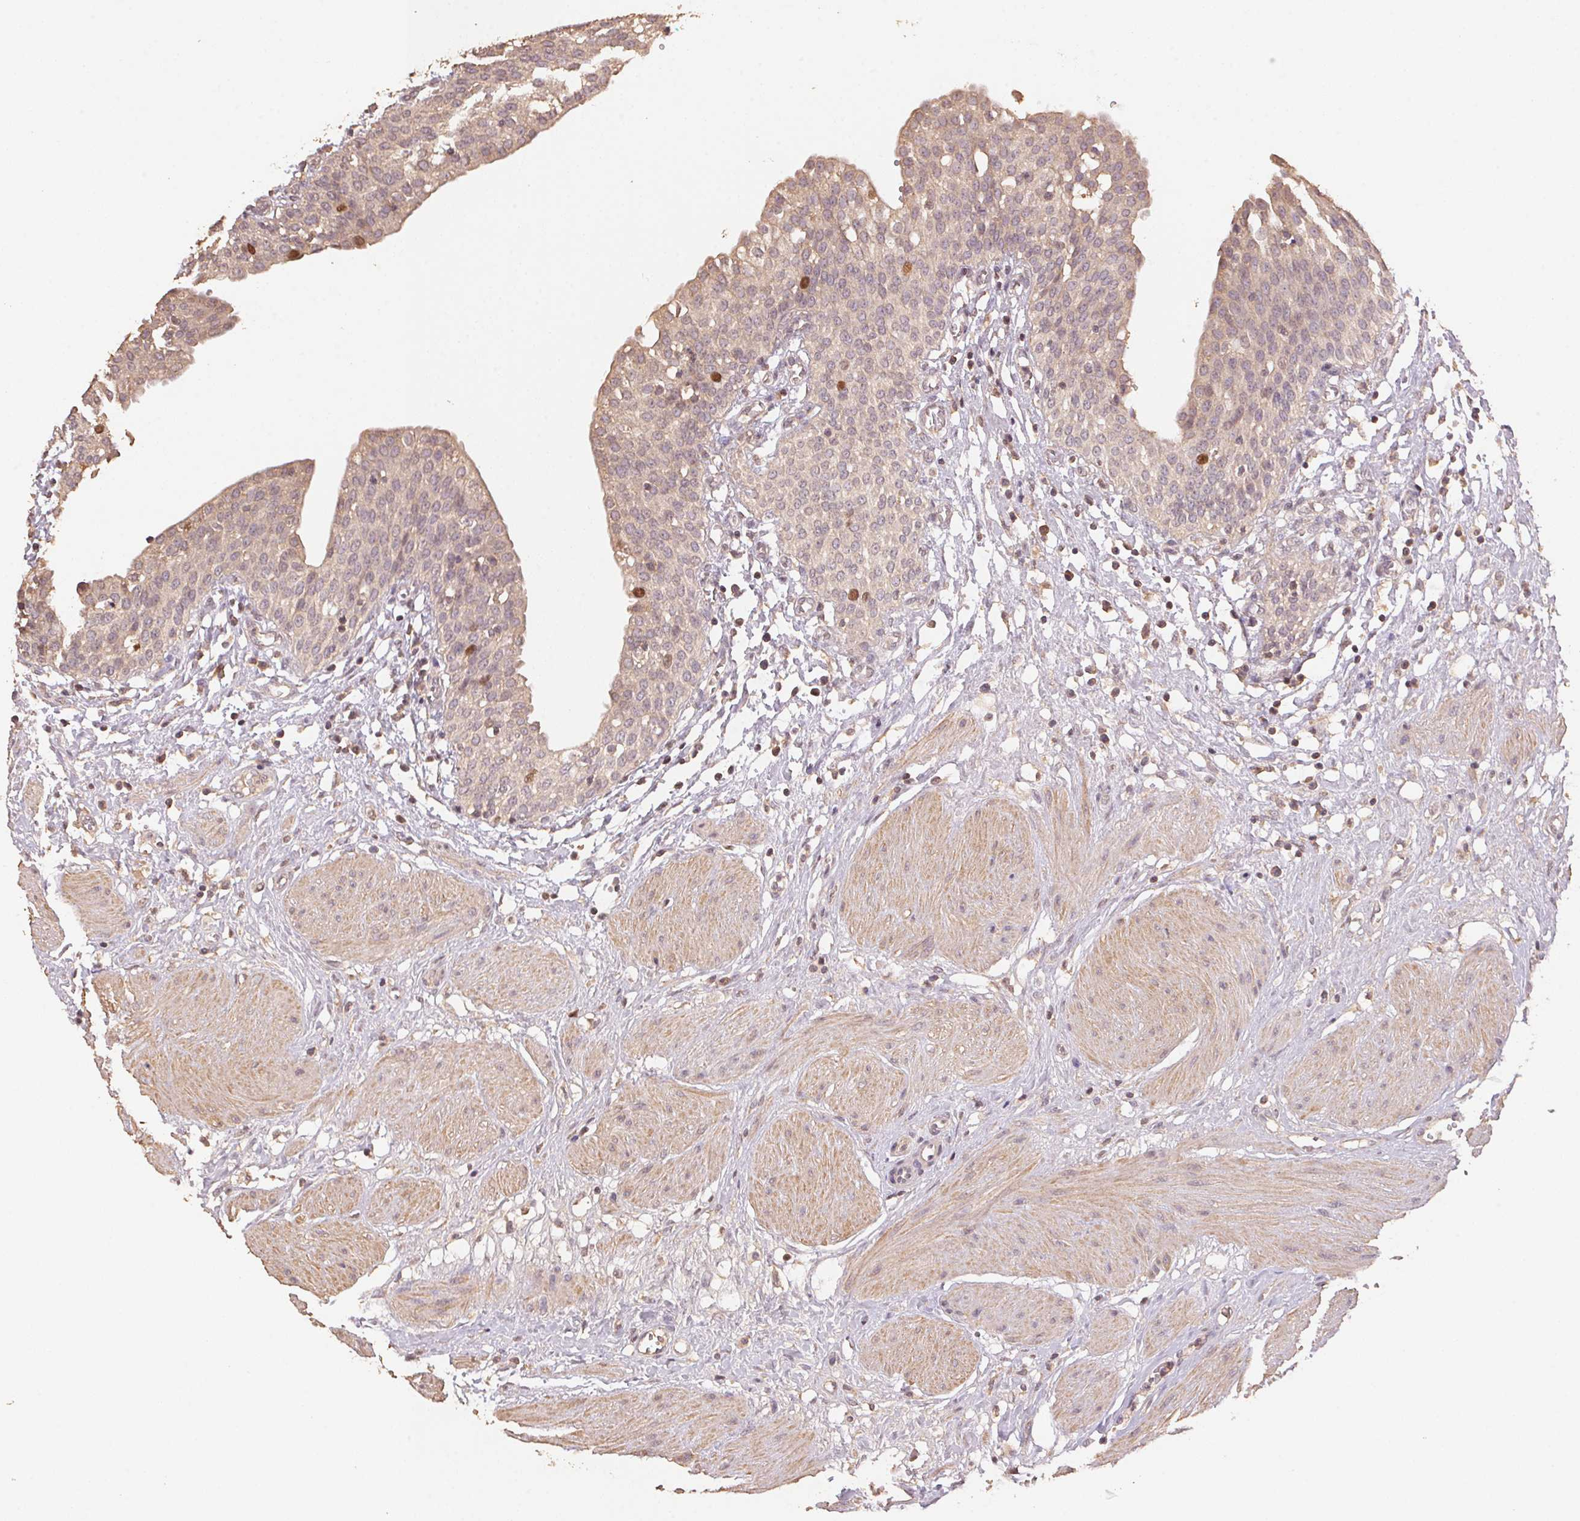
{"staining": {"intensity": "moderate", "quantity": "<25%", "location": "nuclear"}, "tissue": "urinary bladder", "cell_type": "Urothelial cells", "image_type": "normal", "snomed": [{"axis": "morphology", "description": "Normal tissue, NOS"}, {"axis": "topography", "description": "Urinary bladder"}], "caption": "Protein staining by immunohistochemistry demonstrates moderate nuclear expression in approximately <25% of urothelial cells in unremarkable urinary bladder.", "gene": "CENPF", "patient": {"sex": "male", "age": 55}}